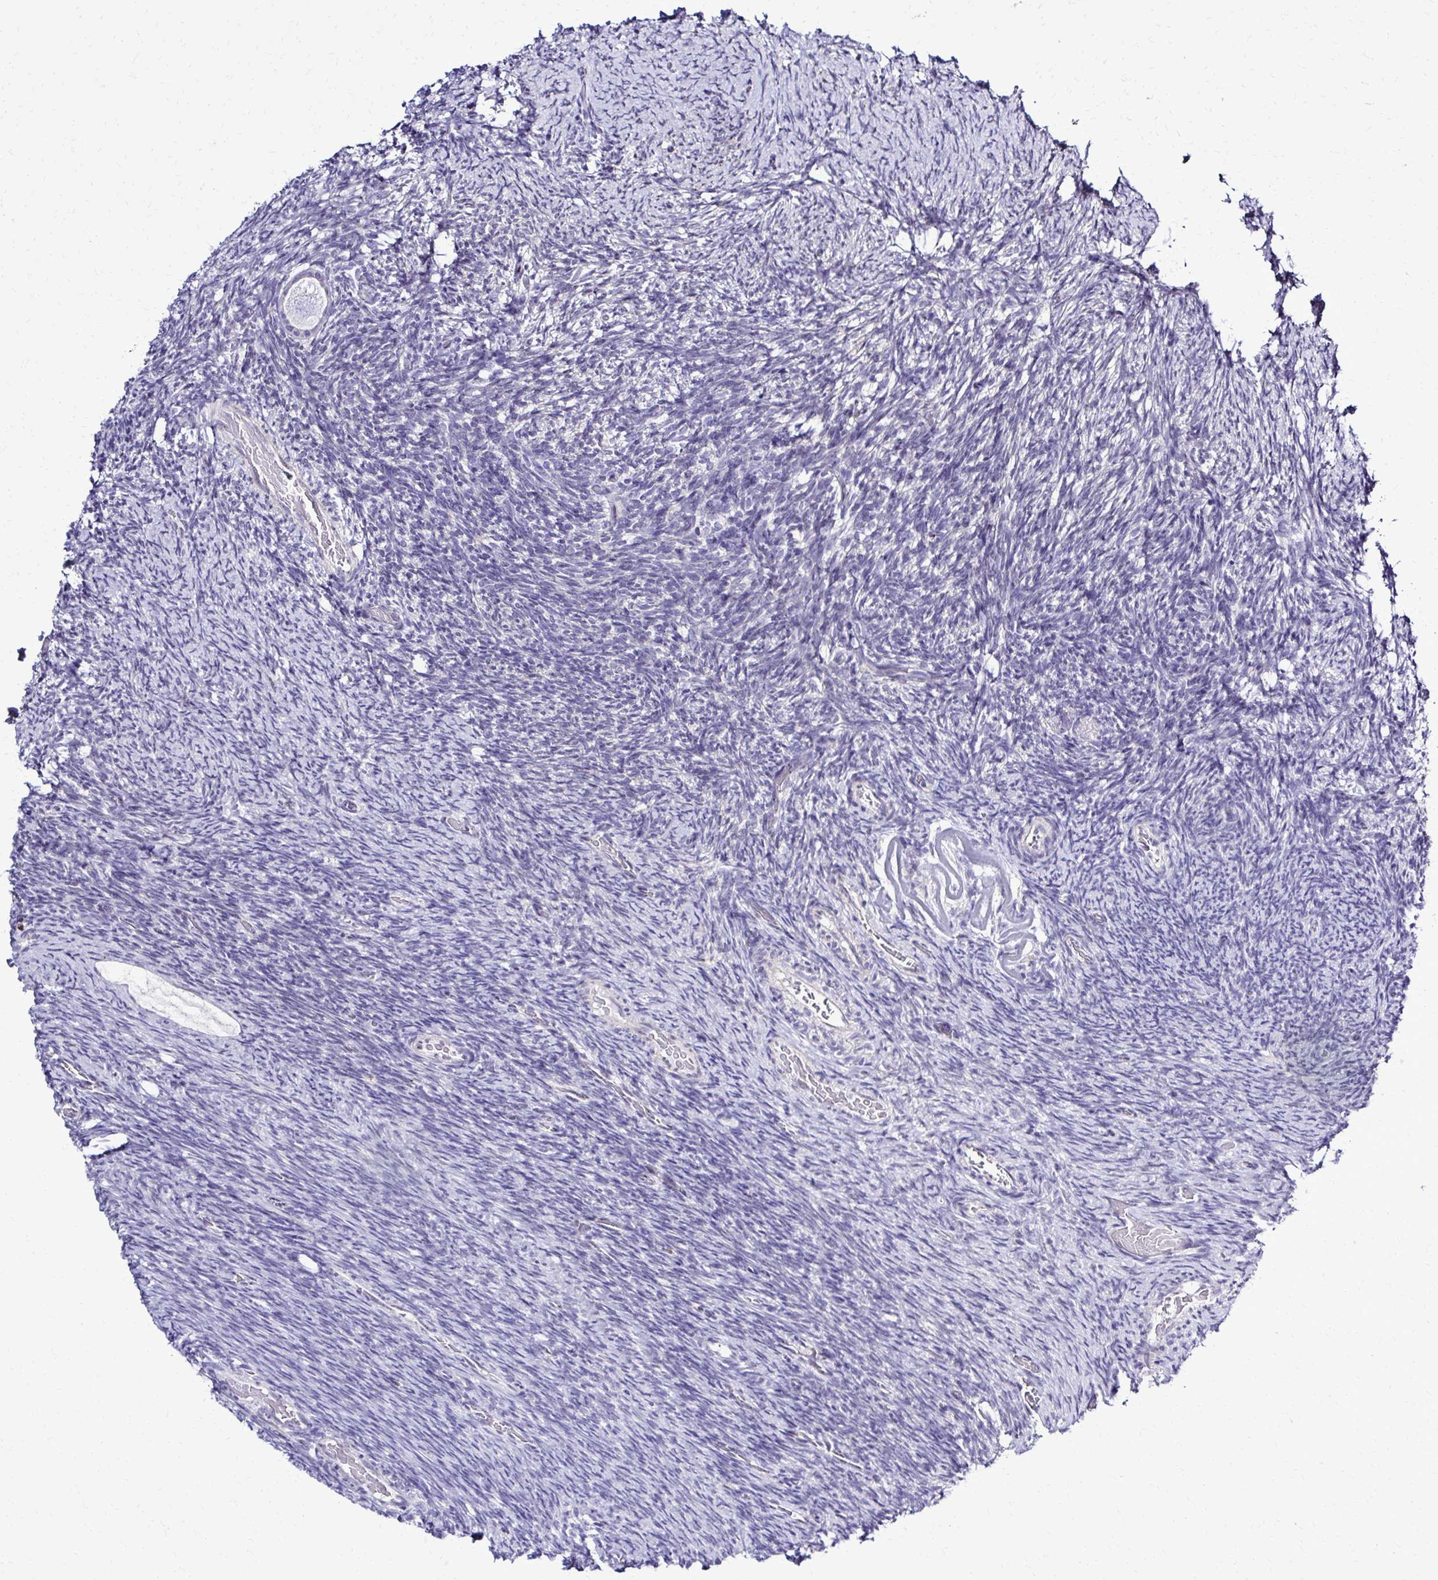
{"staining": {"intensity": "negative", "quantity": "none", "location": "none"}, "tissue": "ovary", "cell_type": "Follicle cells", "image_type": "normal", "snomed": [{"axis": "morphology", "description": "Normal tissue, NOS"}, {"axis": "topography", "description": "Ovary"}], "caption": "Immunohistochemical staining of benign ovary shows no significant staining in follicle cells. Brightfield microscopy of immunohistochemistry stained with DAB (brown) and hematoxylin (blue), captured at high magnification.", "gene": "RASL11B", "patient": {"sex": "female", "age": 34}}